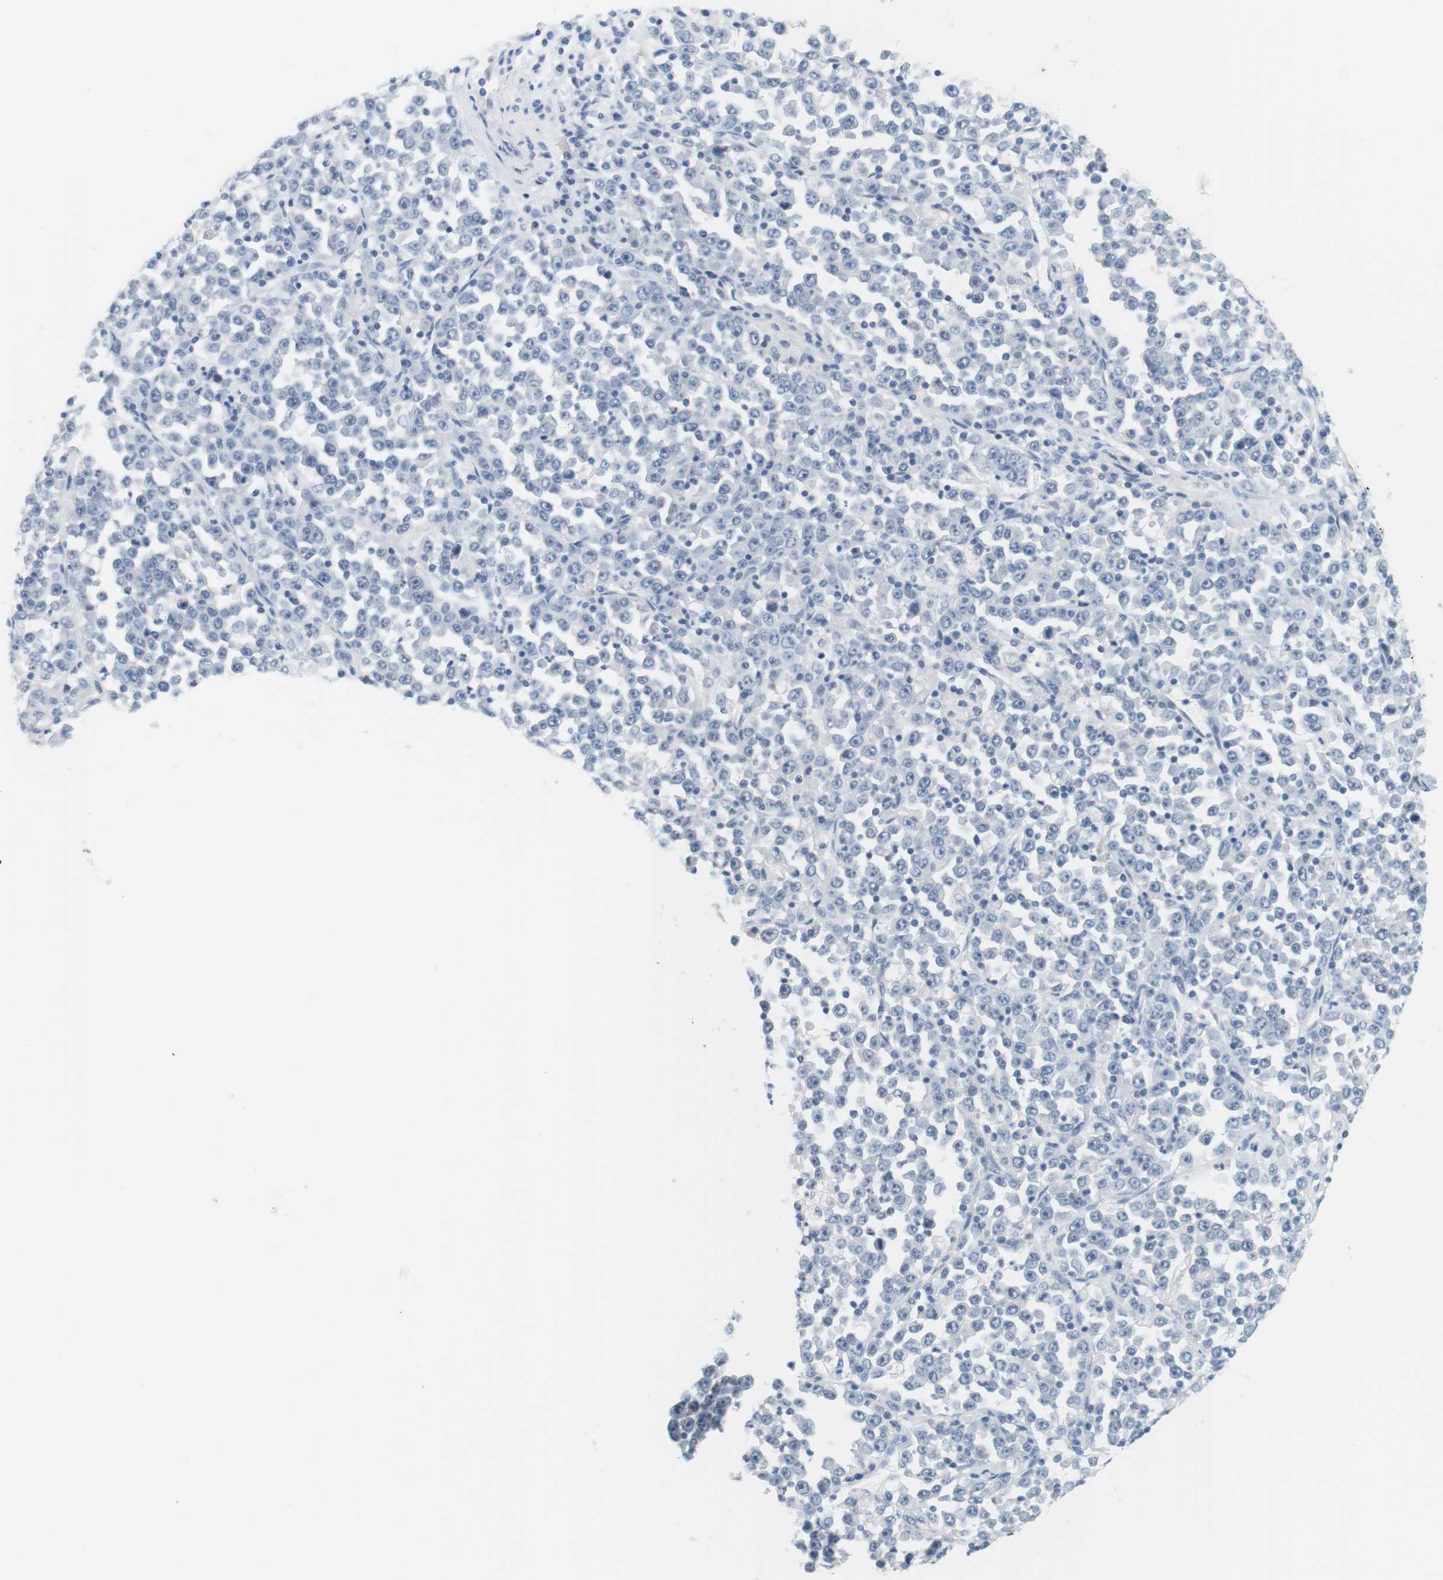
{"staining": {"intensity": "negative", "quantity": "none", "location": "none"}, "tissue": "stomach cancer", "cell_type": "Tumor cells", "image_type": "cancer", "snomed": [{"axis": "morphology", "description": "Normal tissue, NOS"}, {"axis": "morphology", "description": "Adenocarcinoma, NOS"}, {"axis": "topography", "description": "Stomach, upper"}, {"axis": "topography", "description": "Stomach"}], "caption": "Image shows no protein positivity in tumor cells of stomach adenocarcinoma tissue.", "gene": "OPRM1", "patient": {"sex": "male", "age": 59}}